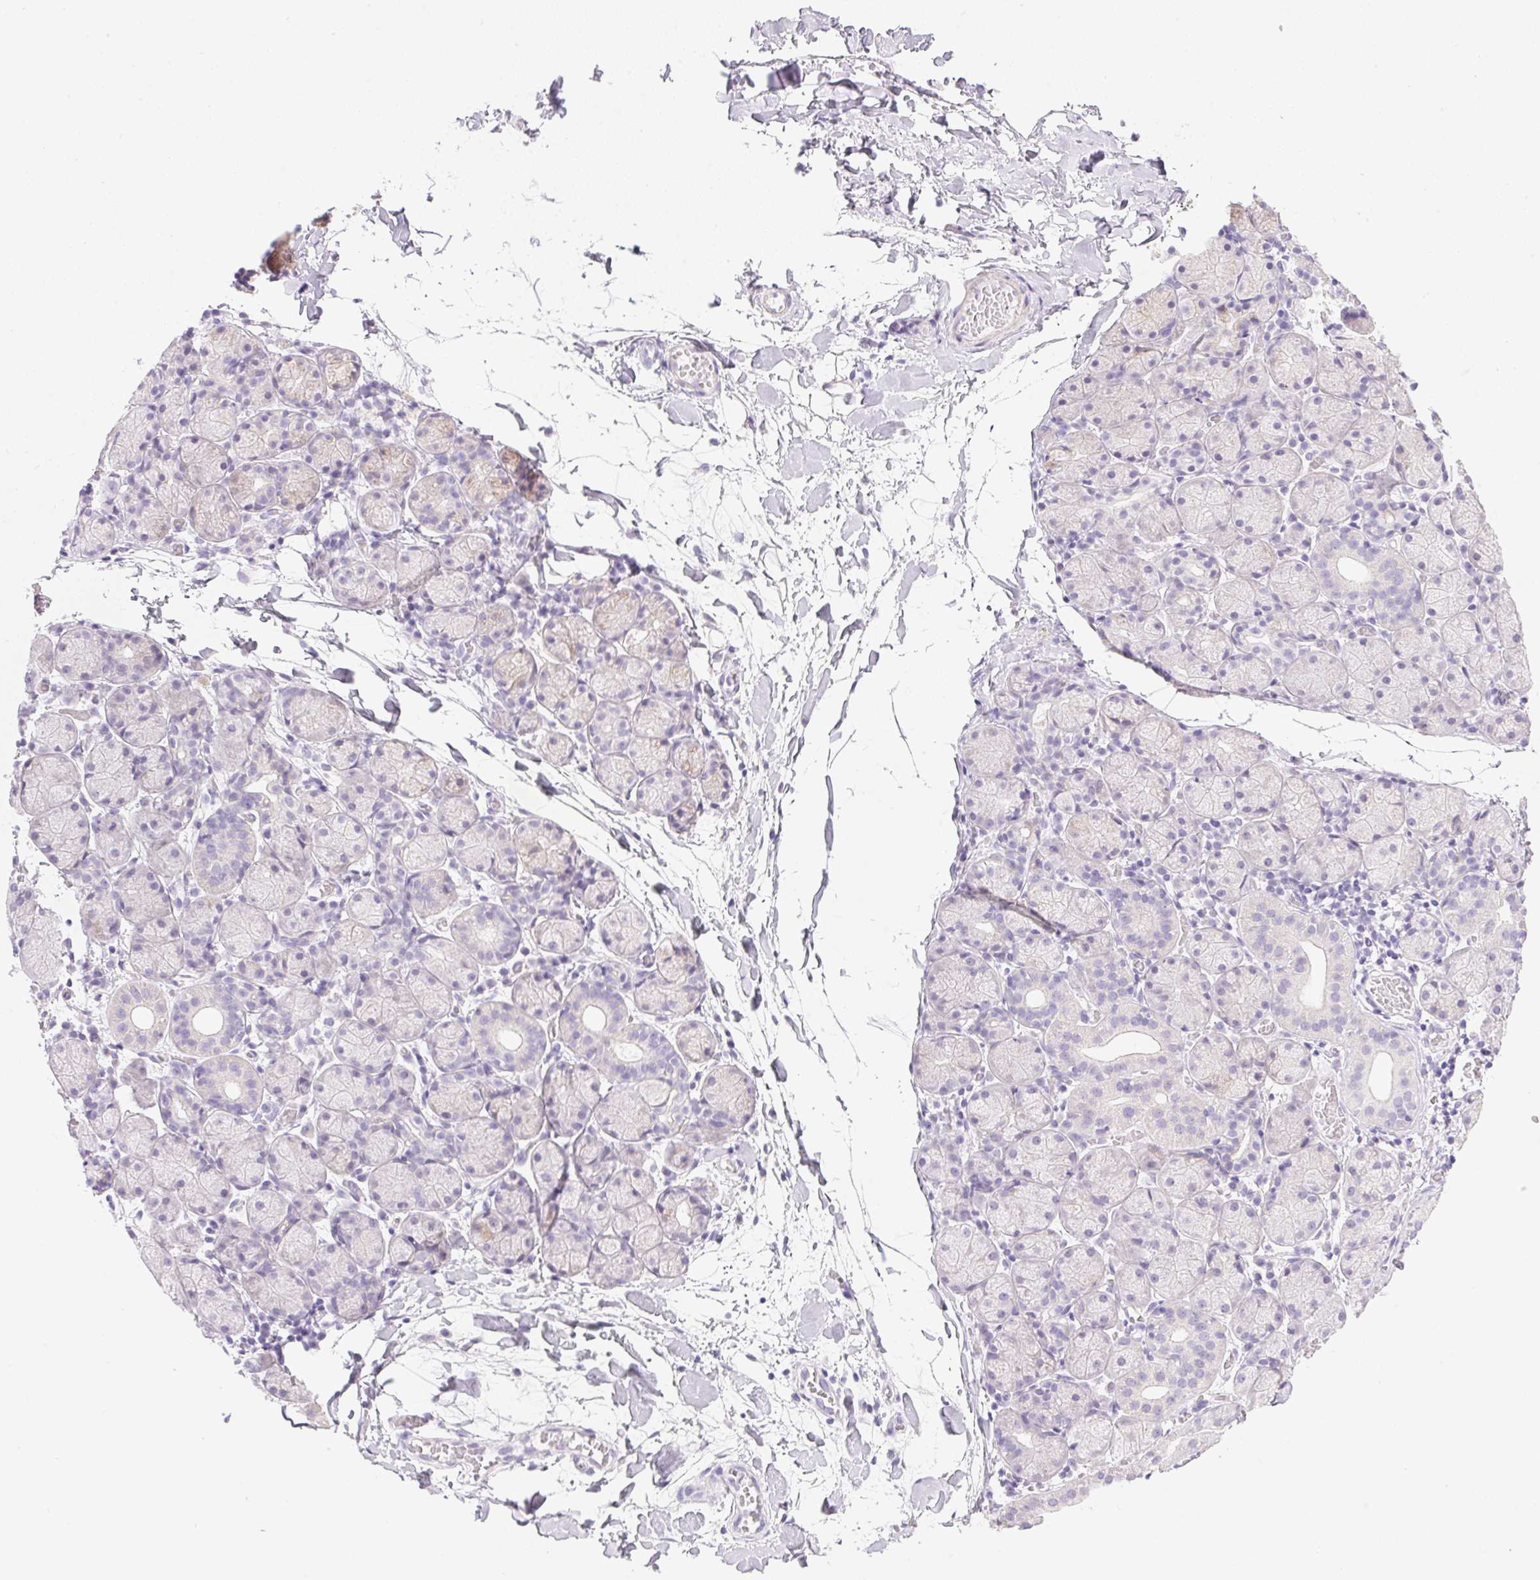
{"staining": {"intensity": "weak", "quantity": "<25%", "location": "cytoplasmic/membranous"}, "tissue": "salivary gland", "cell_type": "Glandular cells", "image_type": "normal", "snomed": [{"axis": "morphology", "description": "Normal tissue, NOS"}, {"axis": "topography", "description": "Salivary gland"}], "caption": "Histopathology image shows no significant protein staining in glandular cells of normal salivary gland.", "gene": "CTRL", "patient": {"sex": "female", "age": 24}}